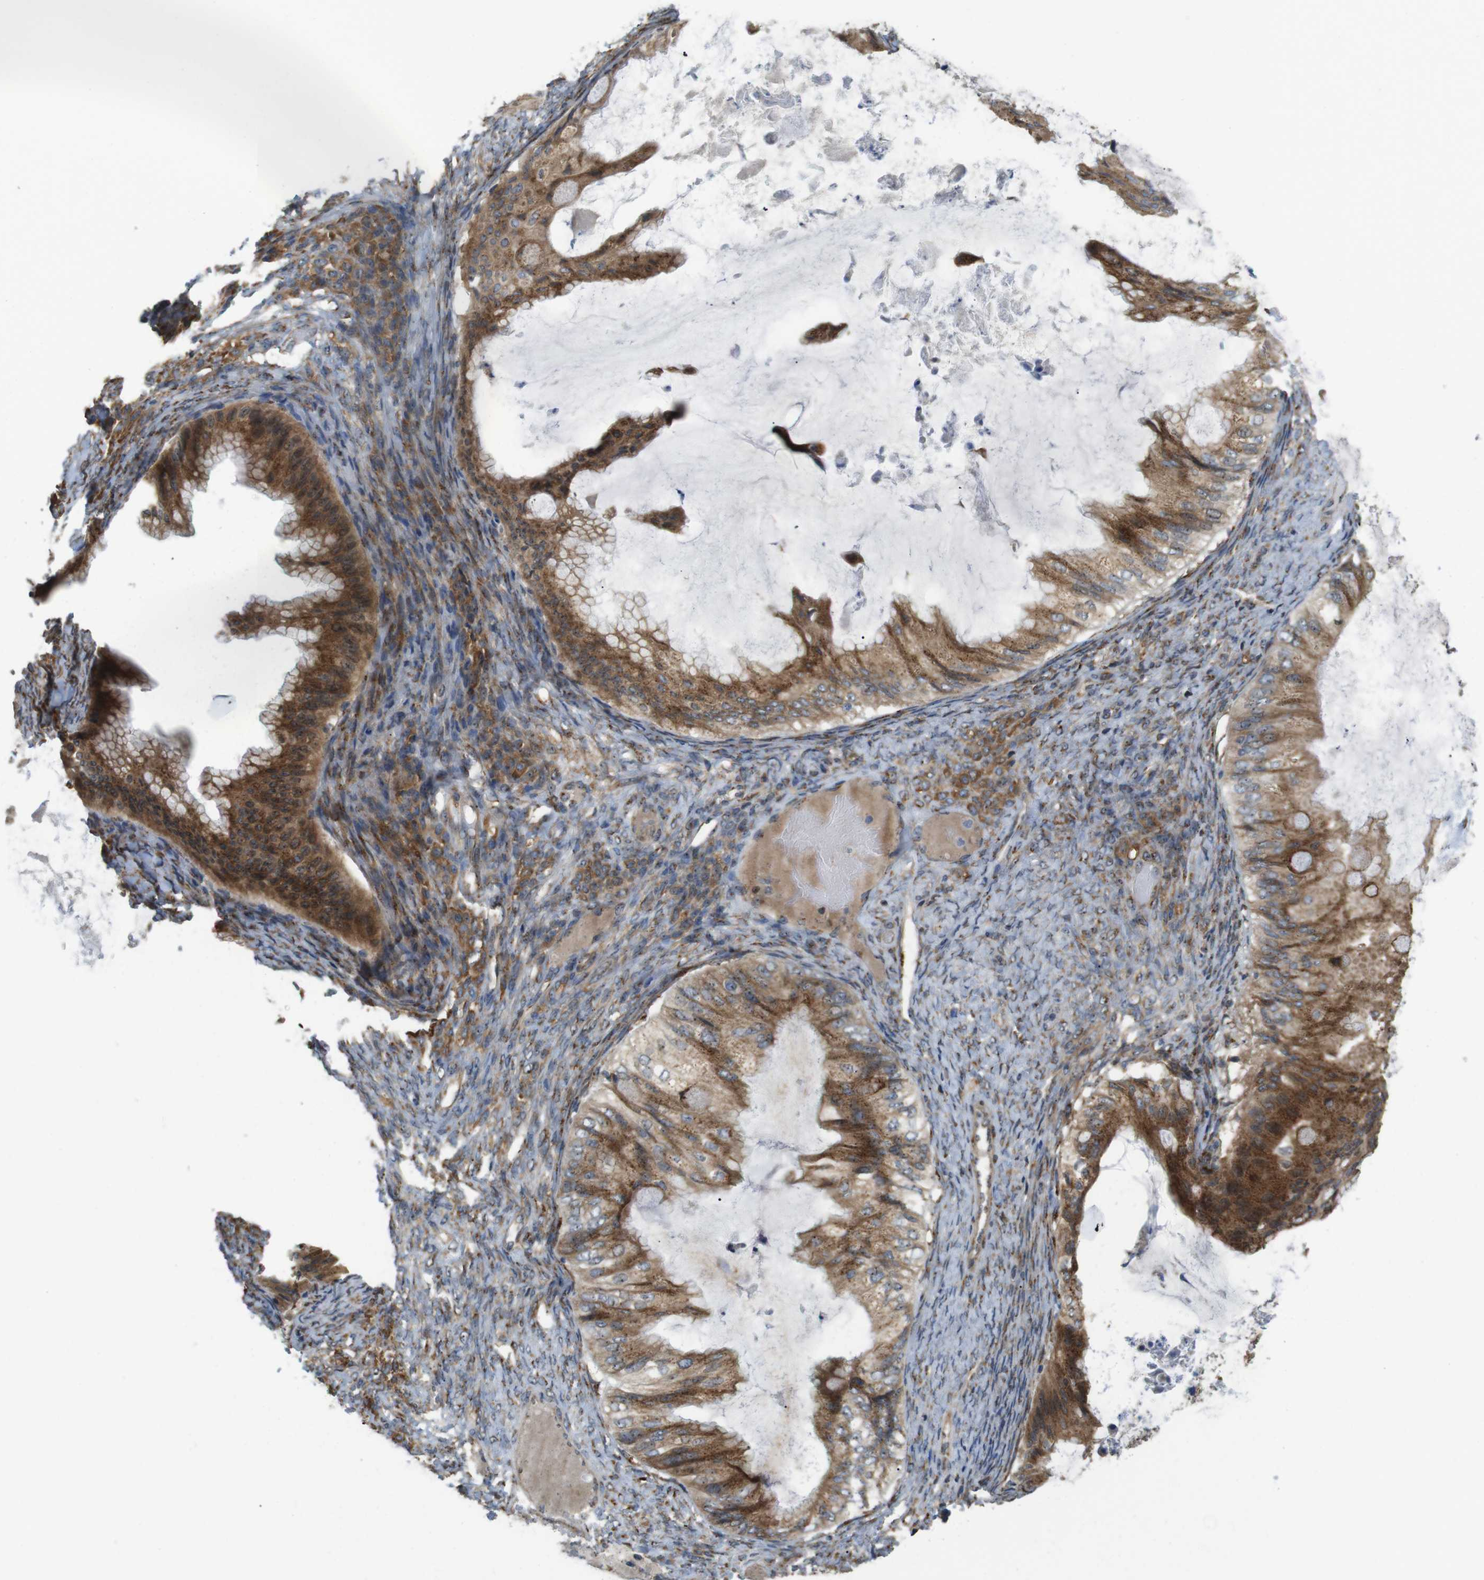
{"staining": {"intensity": "strong", "quantity": ">75%", "location": "cytoplasmic/membranous"}, "tissue": "ovarian cancer", "cell_type": "Tumor cells", "image_type": "cancer", "snomed": [{"axis": "morphology", "description": "Cystadenocarcinoma, mucinous, NOS"}, {"axis": "topography", "description": "Ovary"}], "caption": "Protein analysis of mucinous cystadenocarcinoma (ovarian) tissue shows strong cytoplasmic/membranous positivity in about >75% of tumor cells.", "gene": "TMEM143", "patient": {"sex": "female", "age": 61}}